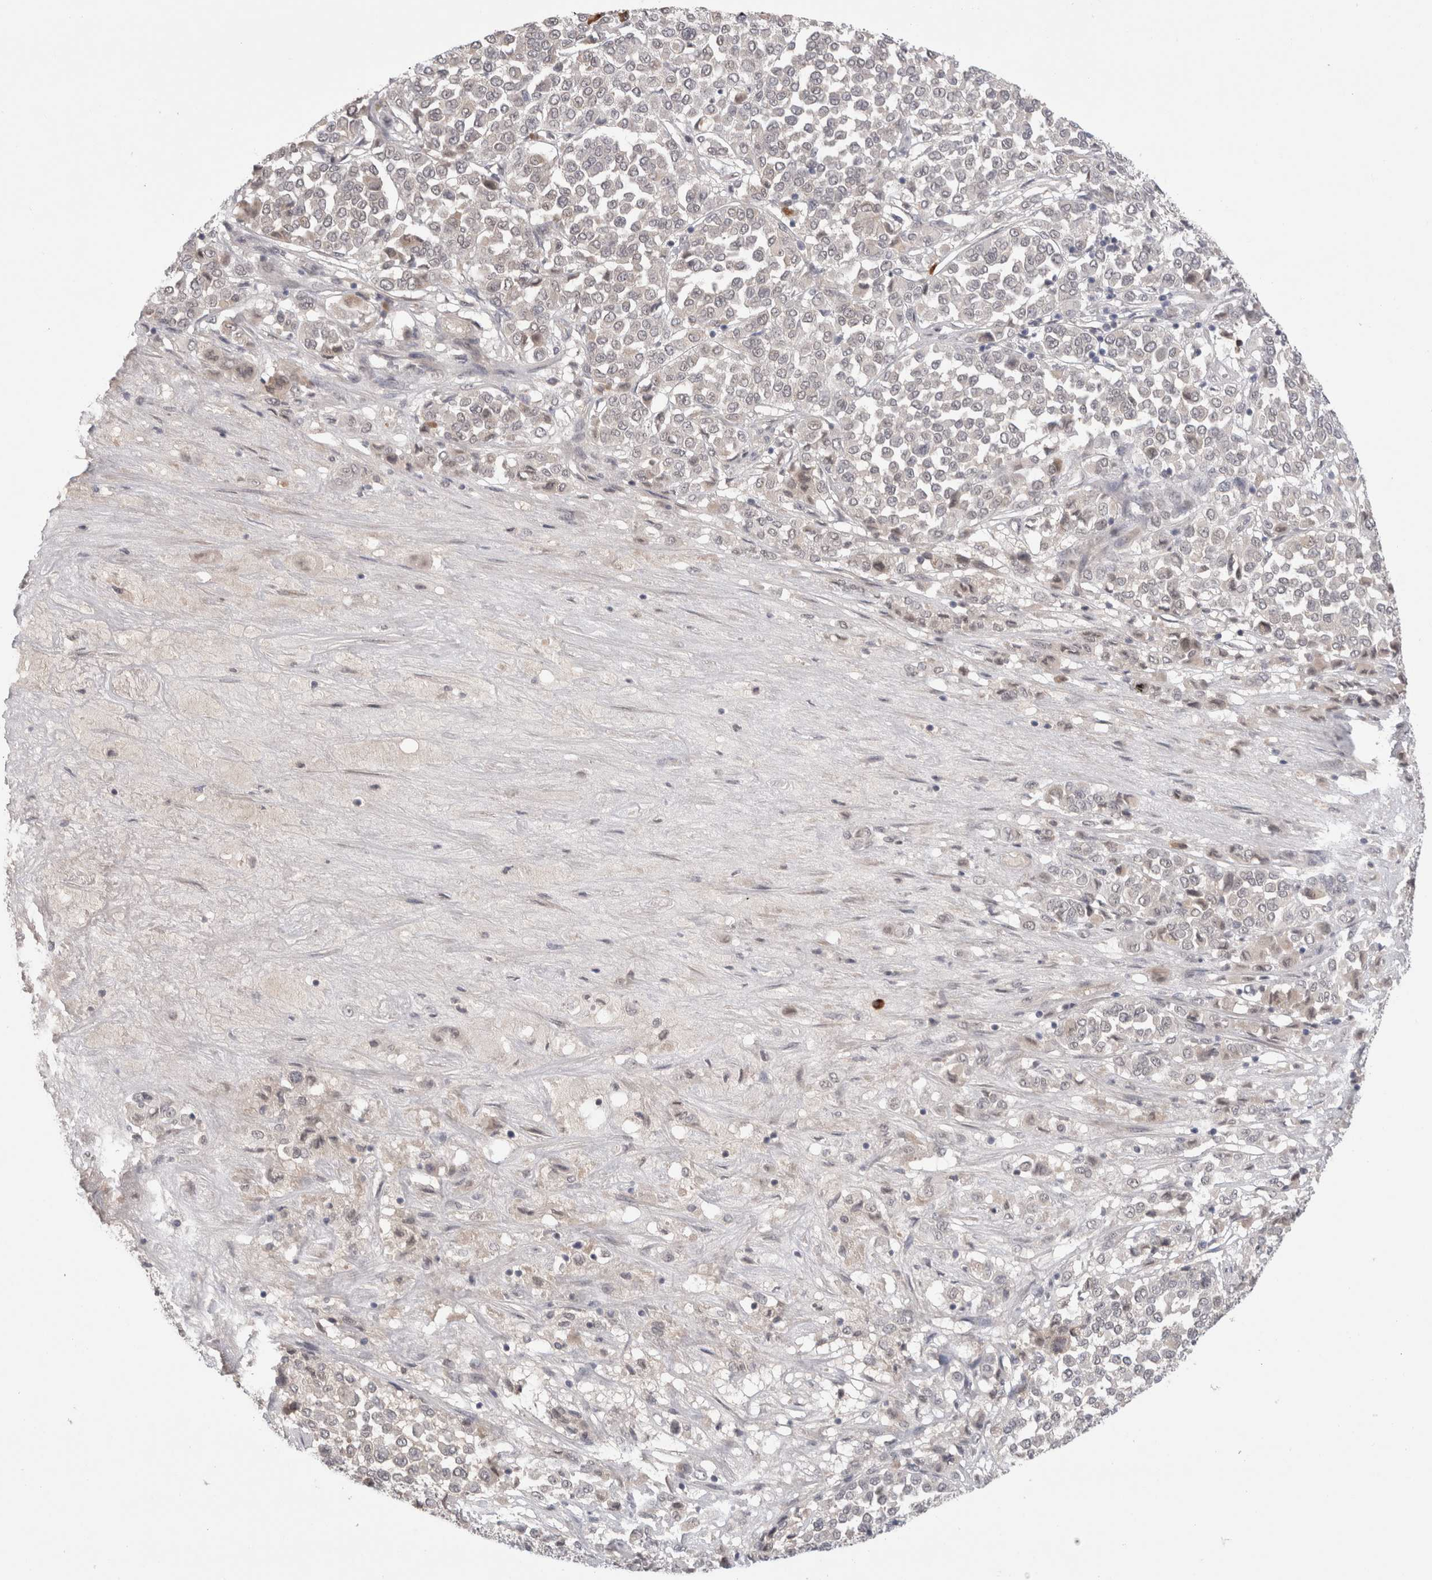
{"staining": {"intensity": "negative", "quantity": "none", "location": "none"}, "tissue": "melanoma", "cell_type": "Tumor cells", "image_type": "cancer", "snomed": [{"axis": "morphology", "description": "Malignant melanoma, Metastatic site"}, {"axis": "topography", "description": "Pancreas"}], "caption": "Tumor cells show no significant expression in malignant melanoma (metastatic site). Nuclei are stained in blue.", "gene": "ZNF24", "patient": {"sex": "female", "age": 30}}